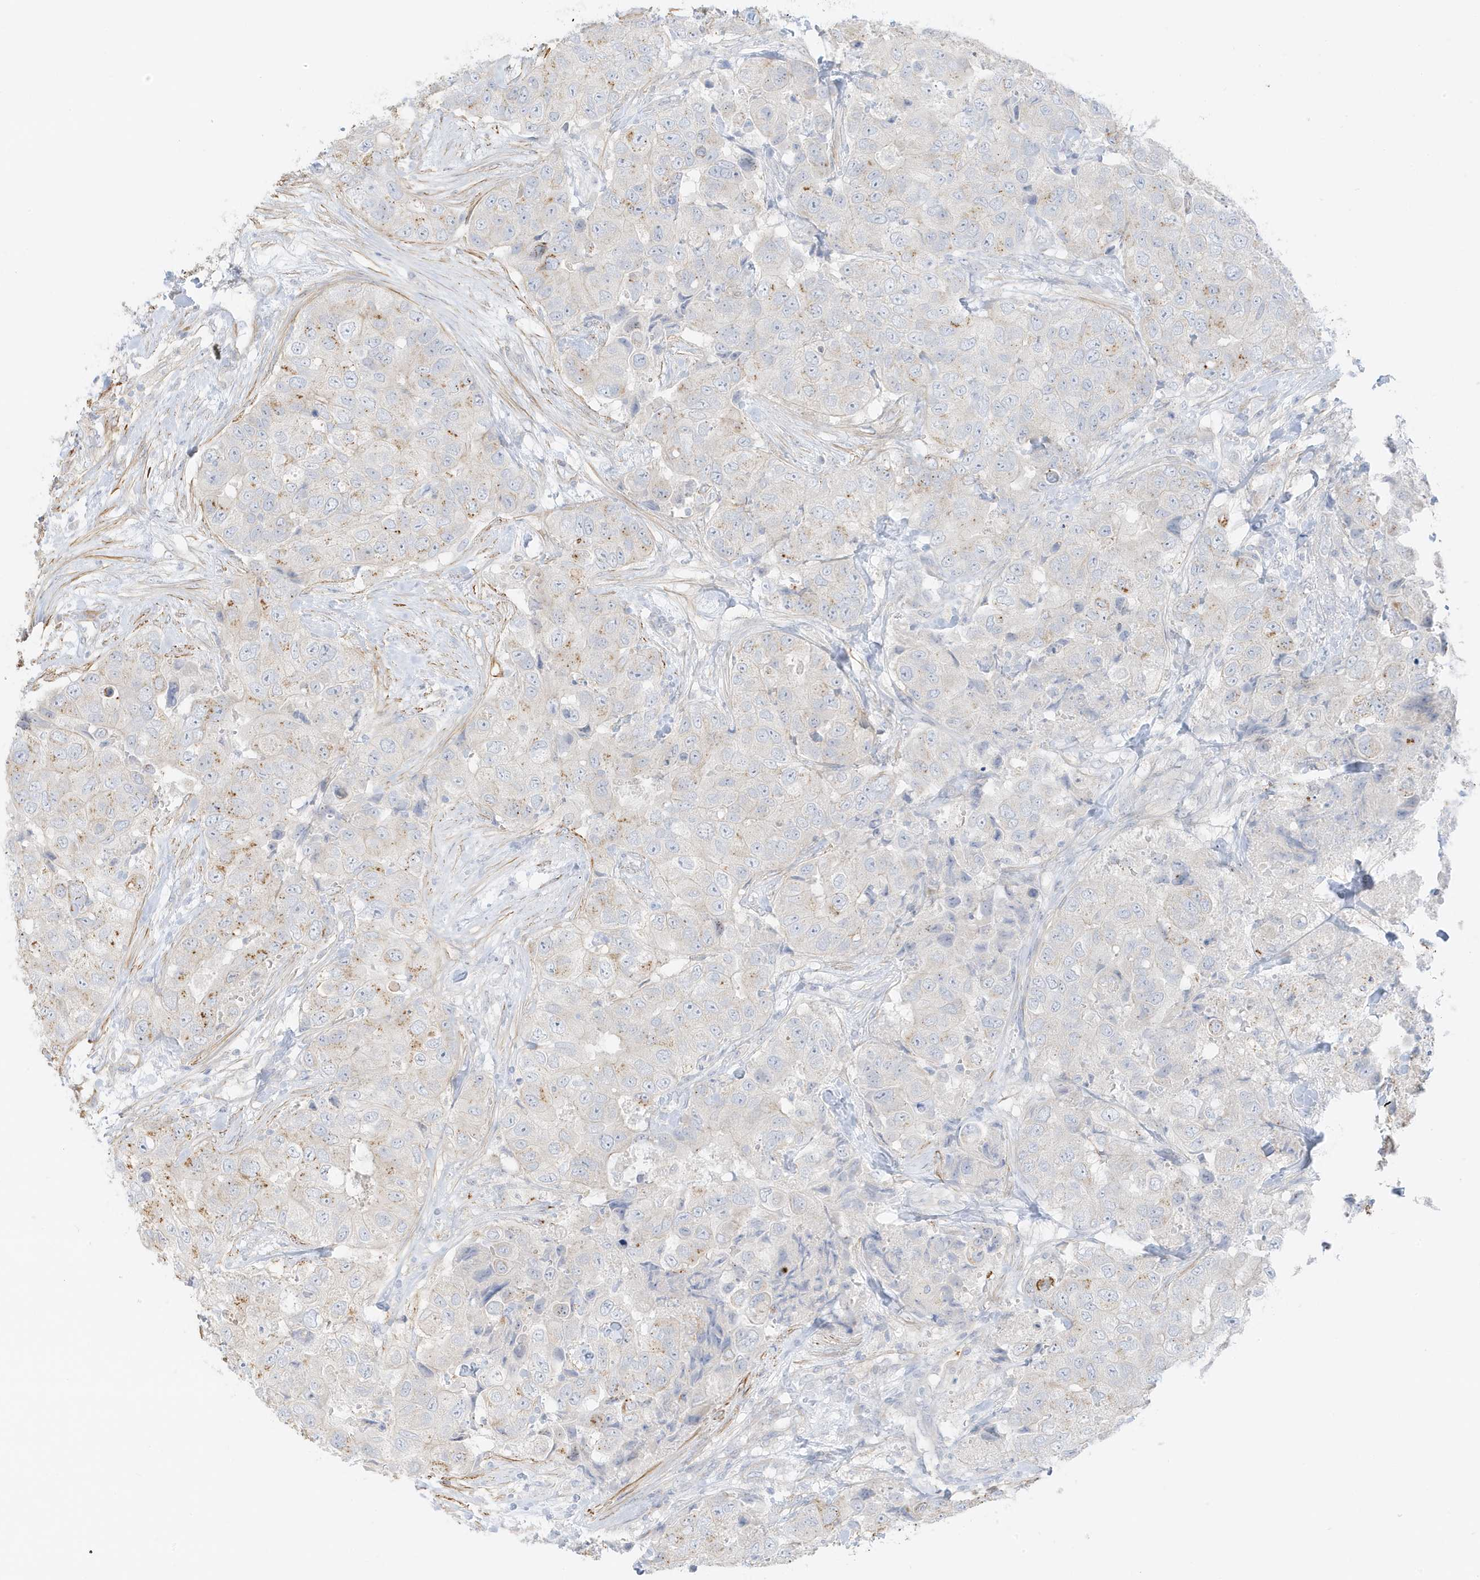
{"staining": {"intensity": "moderate", "quantity": "<25%", "location": "cytoplasmic/membranous"}, "tissue": "breast cancer", "cell_type": "Tumor cells", "image_type": "cancer", "snomed": [{"axis": "morphology", "description": "Duct carcinoma"}, {"axis": "topography", "description": "Breast"}], "caption": "A low amount of moderate cytoplasmic/membranous staining is appreciated in about <25% of tumor cells in breast intraductal carcinoma tissue.", "gene": "SLC22A13", "patient": {"sex": "female", "age": 62}}